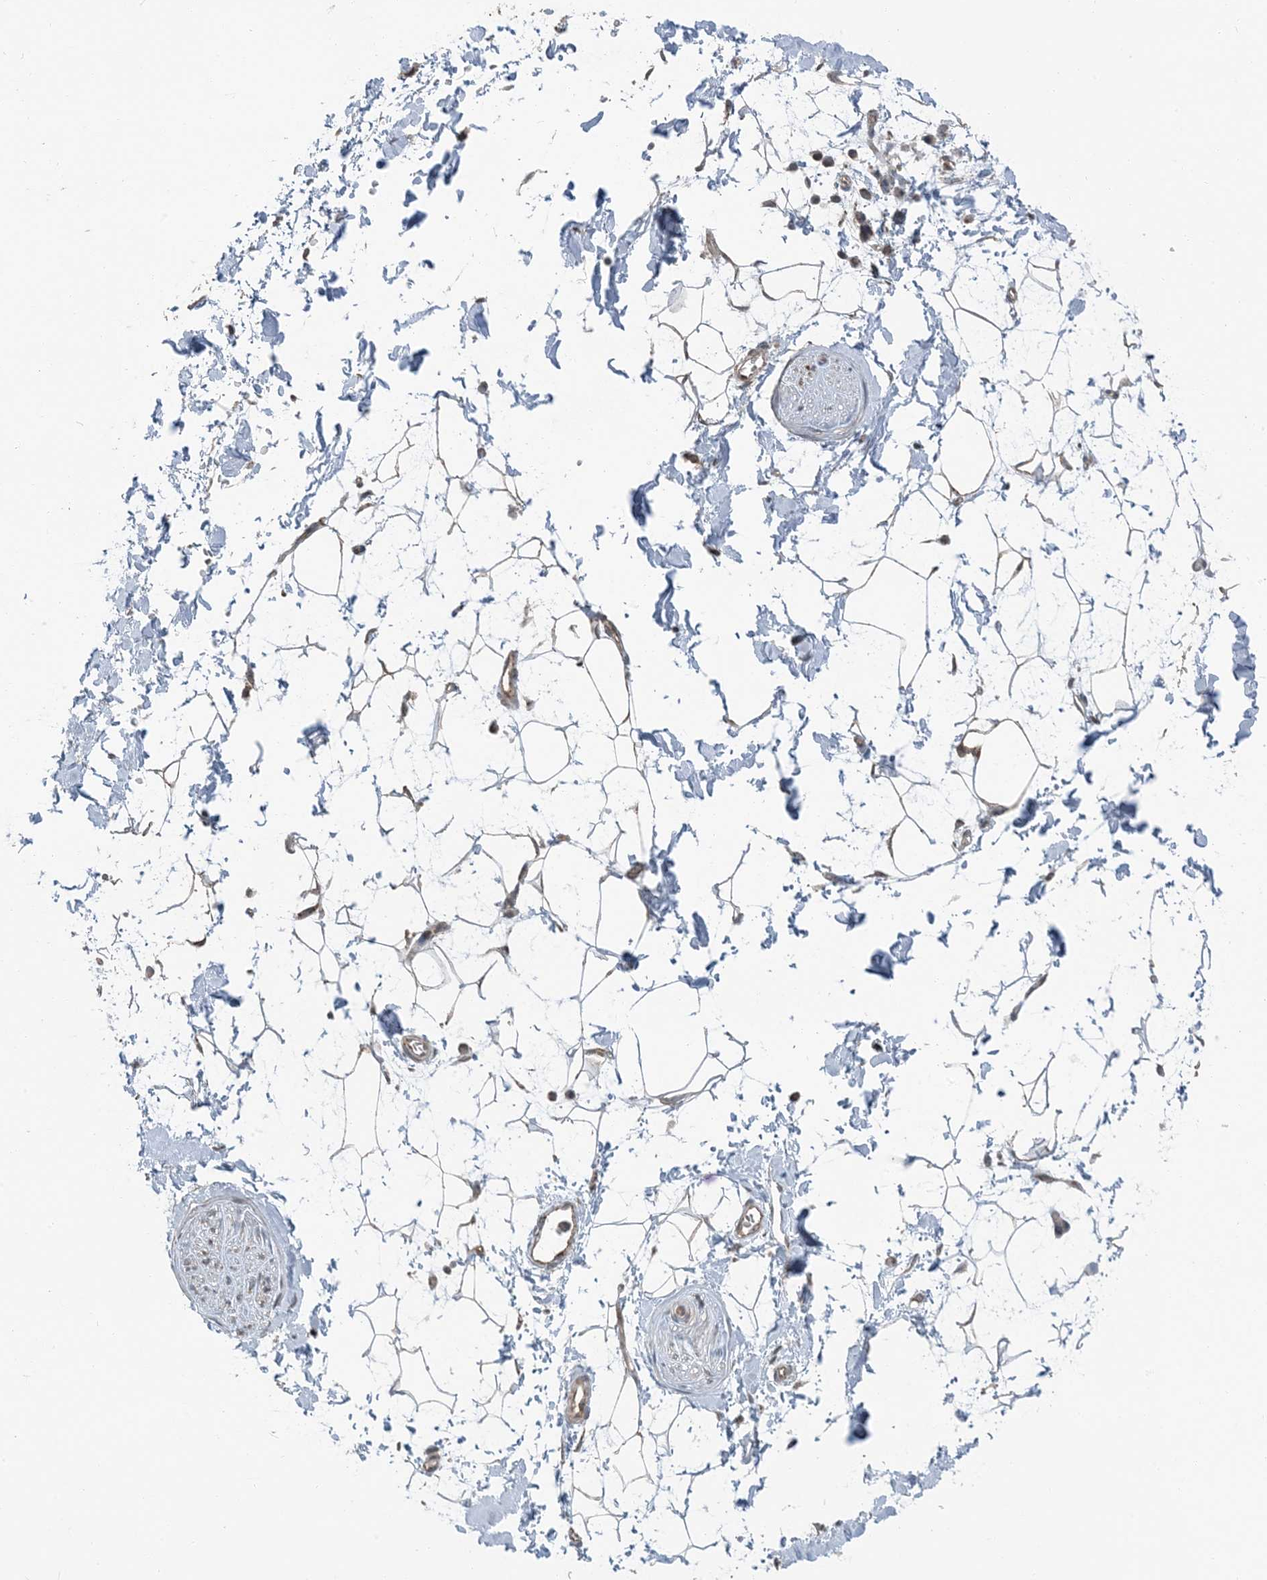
{"staining": {"intensity": "weak", "quantity": ">75%", "location": "cytoplasmic/membranous"}, "tissue": "adipose tissue", "cell_type": "Adipocytes", "image_type": "normal", "snomed": [{"axis": "morphology", "description": "Normal tissue, NOS"}, {"axis": "topography", "description": "Soft tissue"}], "caption": "This histopathology image exhibits unremarkable adipose tissue stained with immunohistochemistry (IHC) to label a protein in brown. The cytoplasmic/membranous of adipocytes show weak positivity for the protein. Nuclei are counter-stained blue.", "gene": "PILRB", "patient": {"sex": "male", "age": 72}}